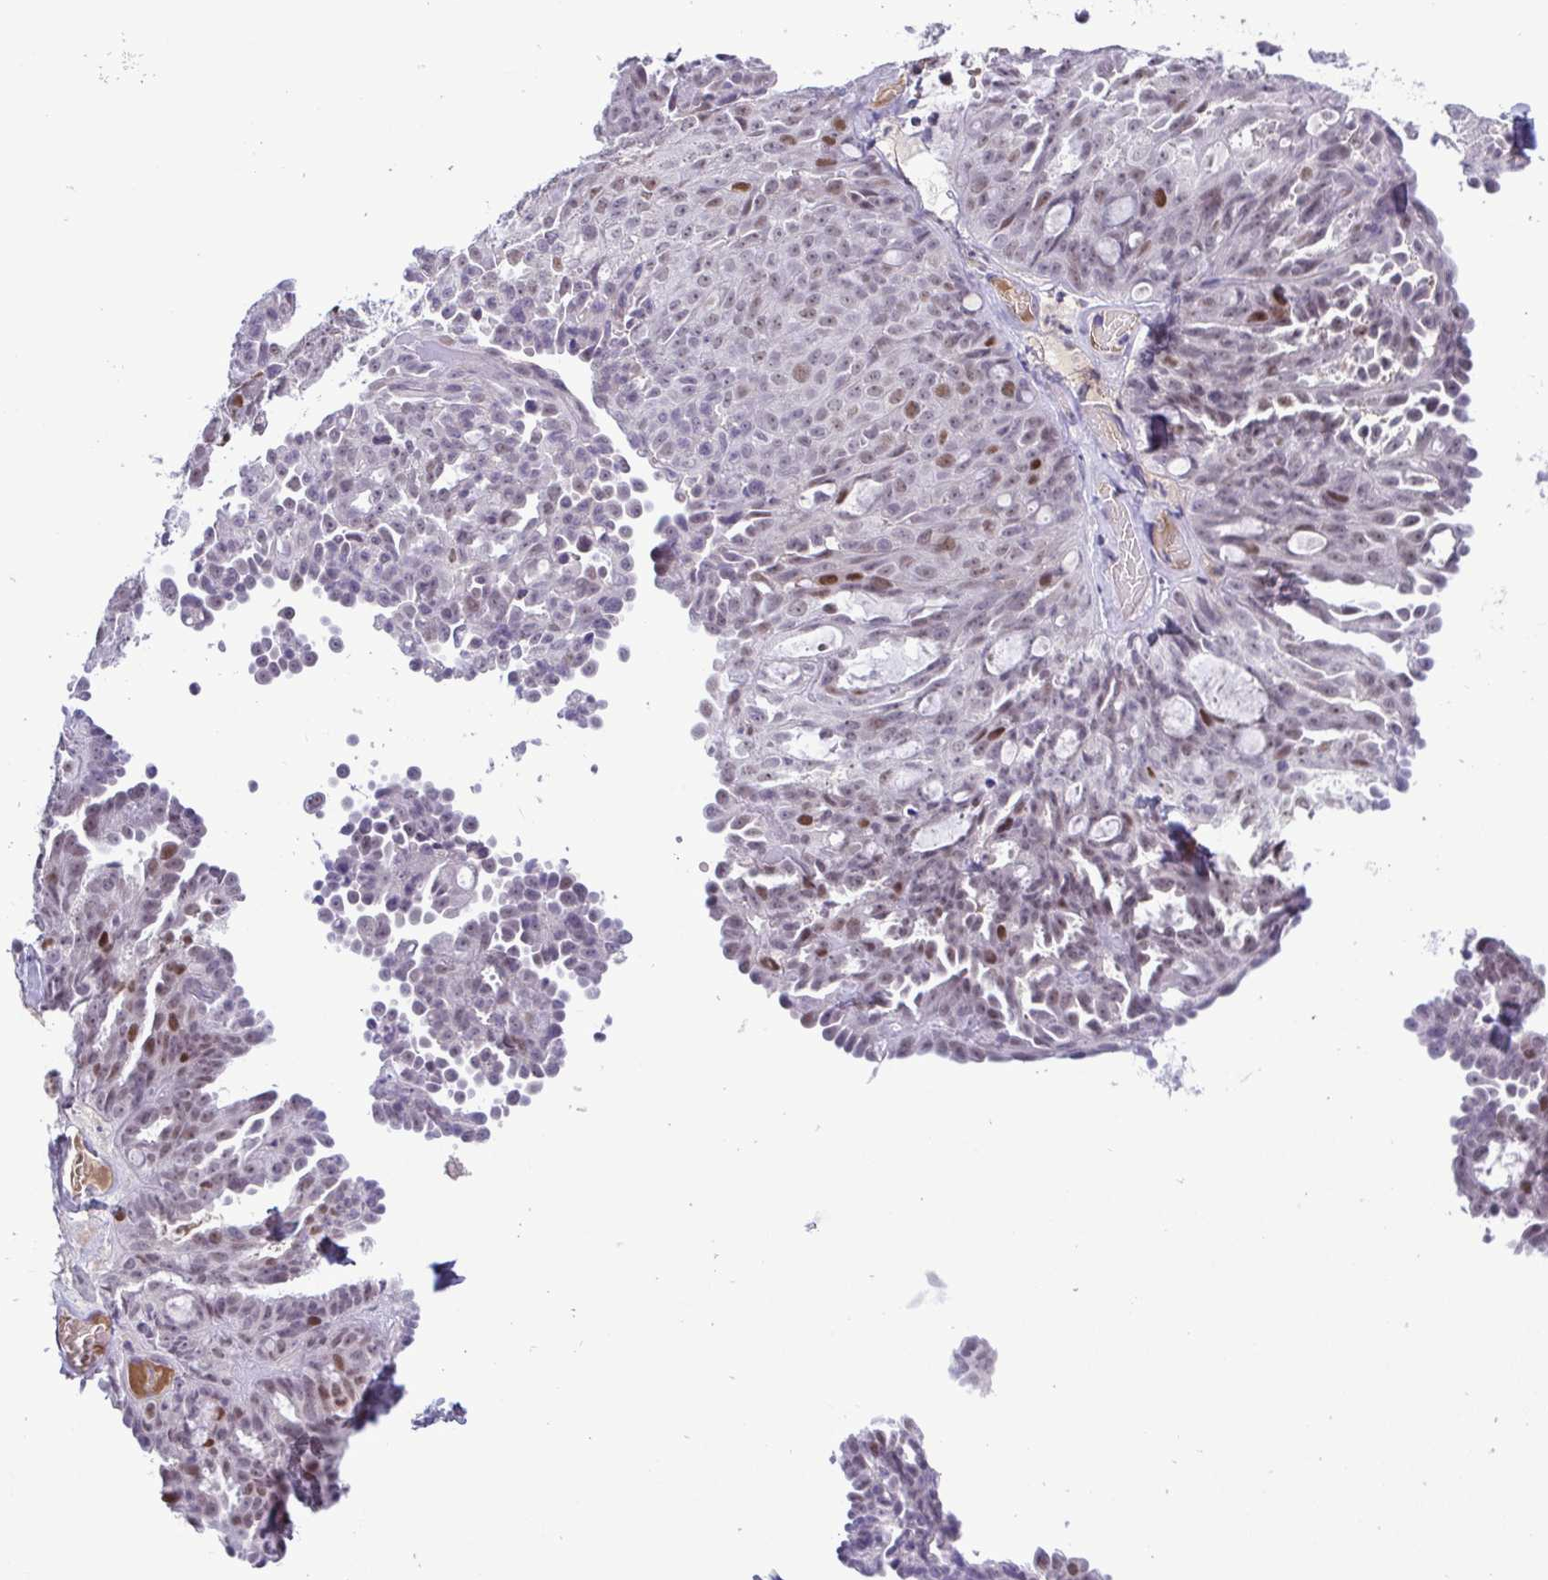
{"staining": {"intensity": "moderate", "quantity": "25%-75%", "location": "nuclear"}, "tissue": "ovarian cancer", "cell_type": "Tumor cells", "image_type": "cancer", "snomed": [{"axis": "morphology", "description": "Cystadenocarcinoma, serous, NOS"}, {"axis": "topography", "description": "Ovary"}], "caption": "A micrograph of human serous cystadenocarcinoma (ovarian) stained for a protein exhibits moderate nuclear brown staining in tumor cells. (brown staining indicates protein expression, while blue staining denotes nuclei).", "gene": "TIPIN", "patient": {"sex": "female", "age": 71}}